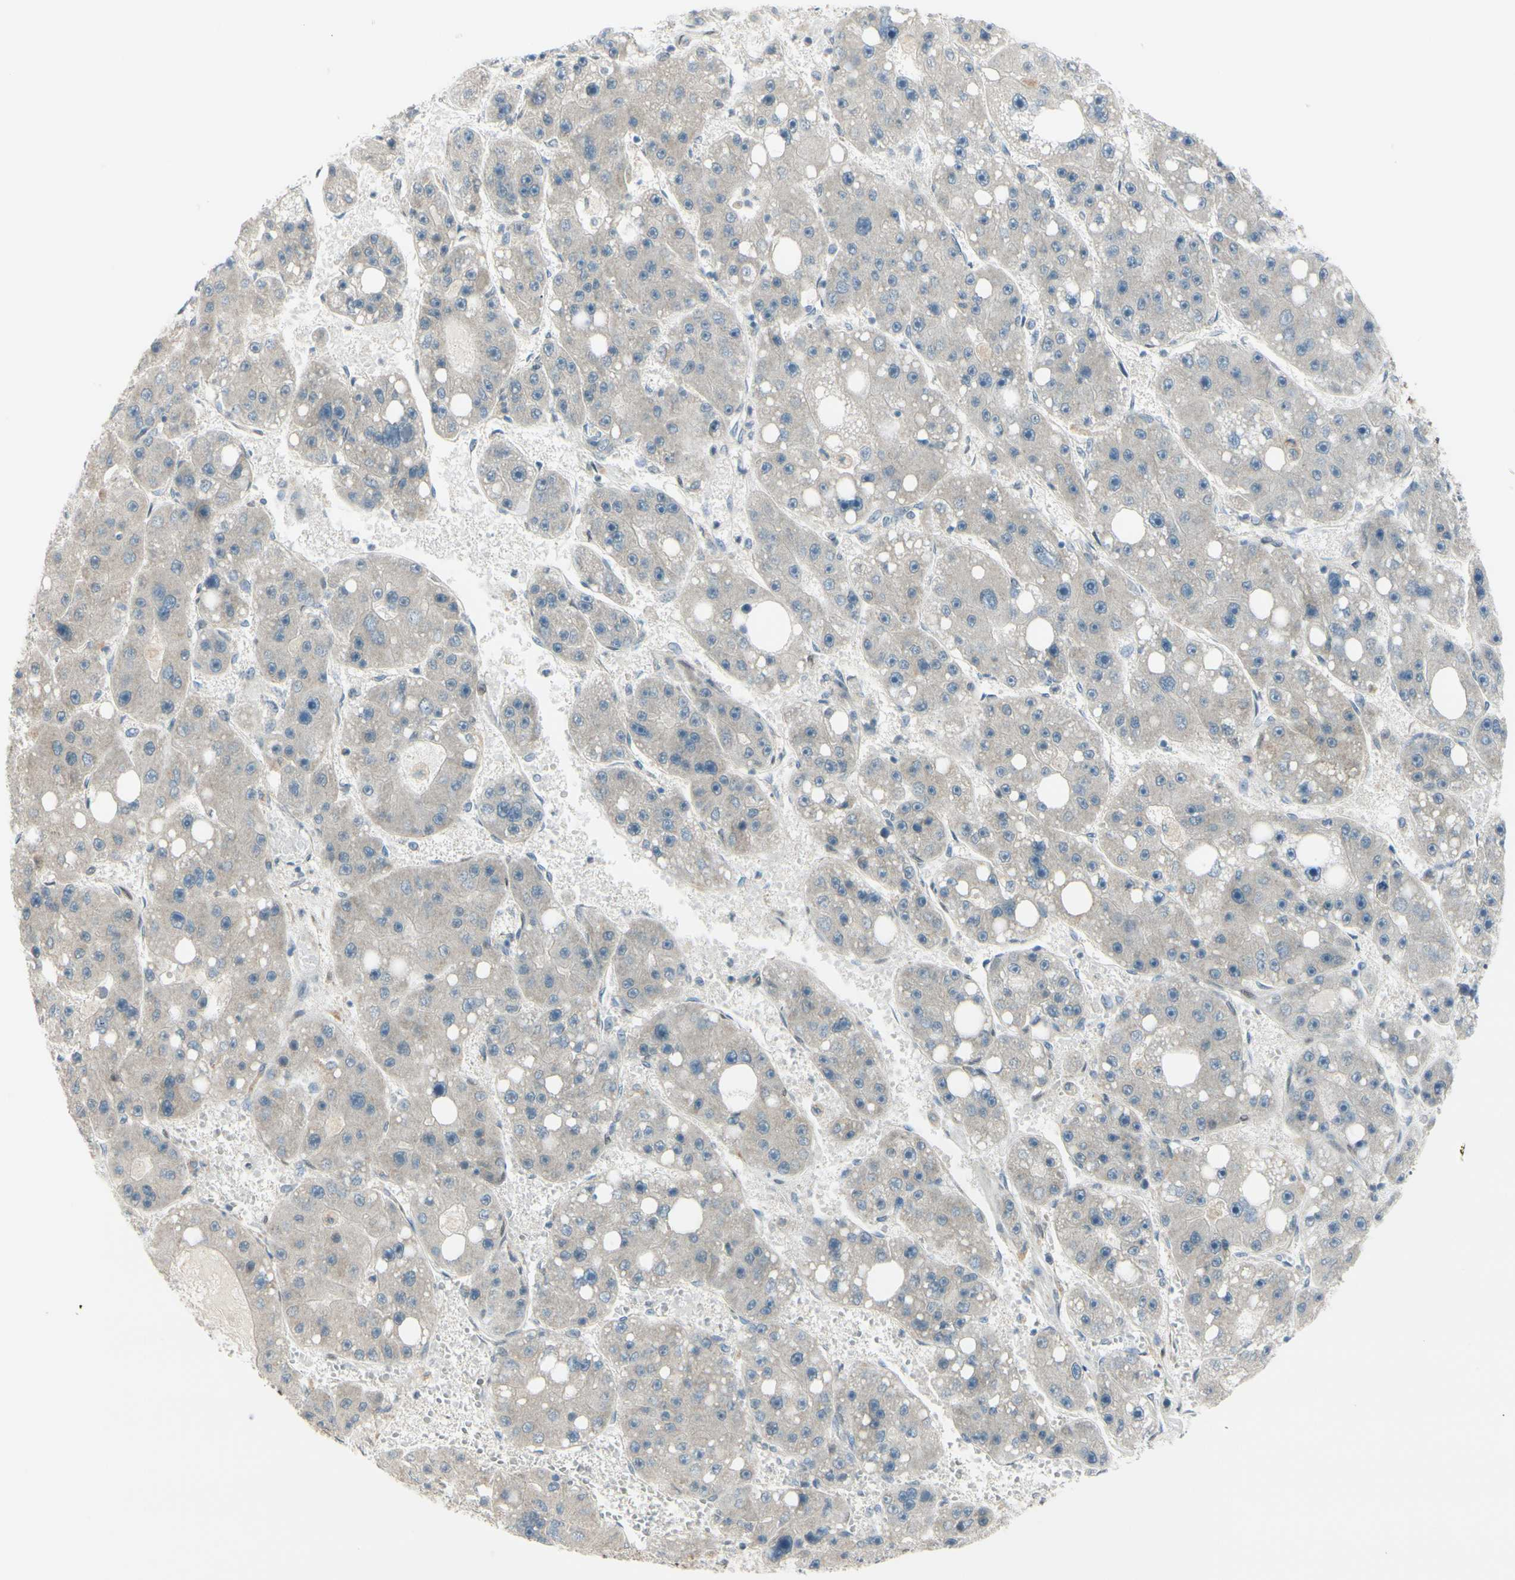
{"staining": {"intensity": "negative", "quantity": "none", "location": "none"}, "tissue": "liver cancer", "cell_type": "Tumor cells", "image_type": "cancer", "snomed": [{"axis": "morphology", "description": "Carcinoma, Hepatocellular, NOS"}, {"axis": "topography", "description": "Liver"}], "caption": "DAB (3,3'-diaminobenzidine) immunohistochemical staining of human hepatocellular carcinoma (liver) displays no significant positivity in tumor cells.", "gene": "FHL2", "patient": {"sex": "female", "age": 61}}